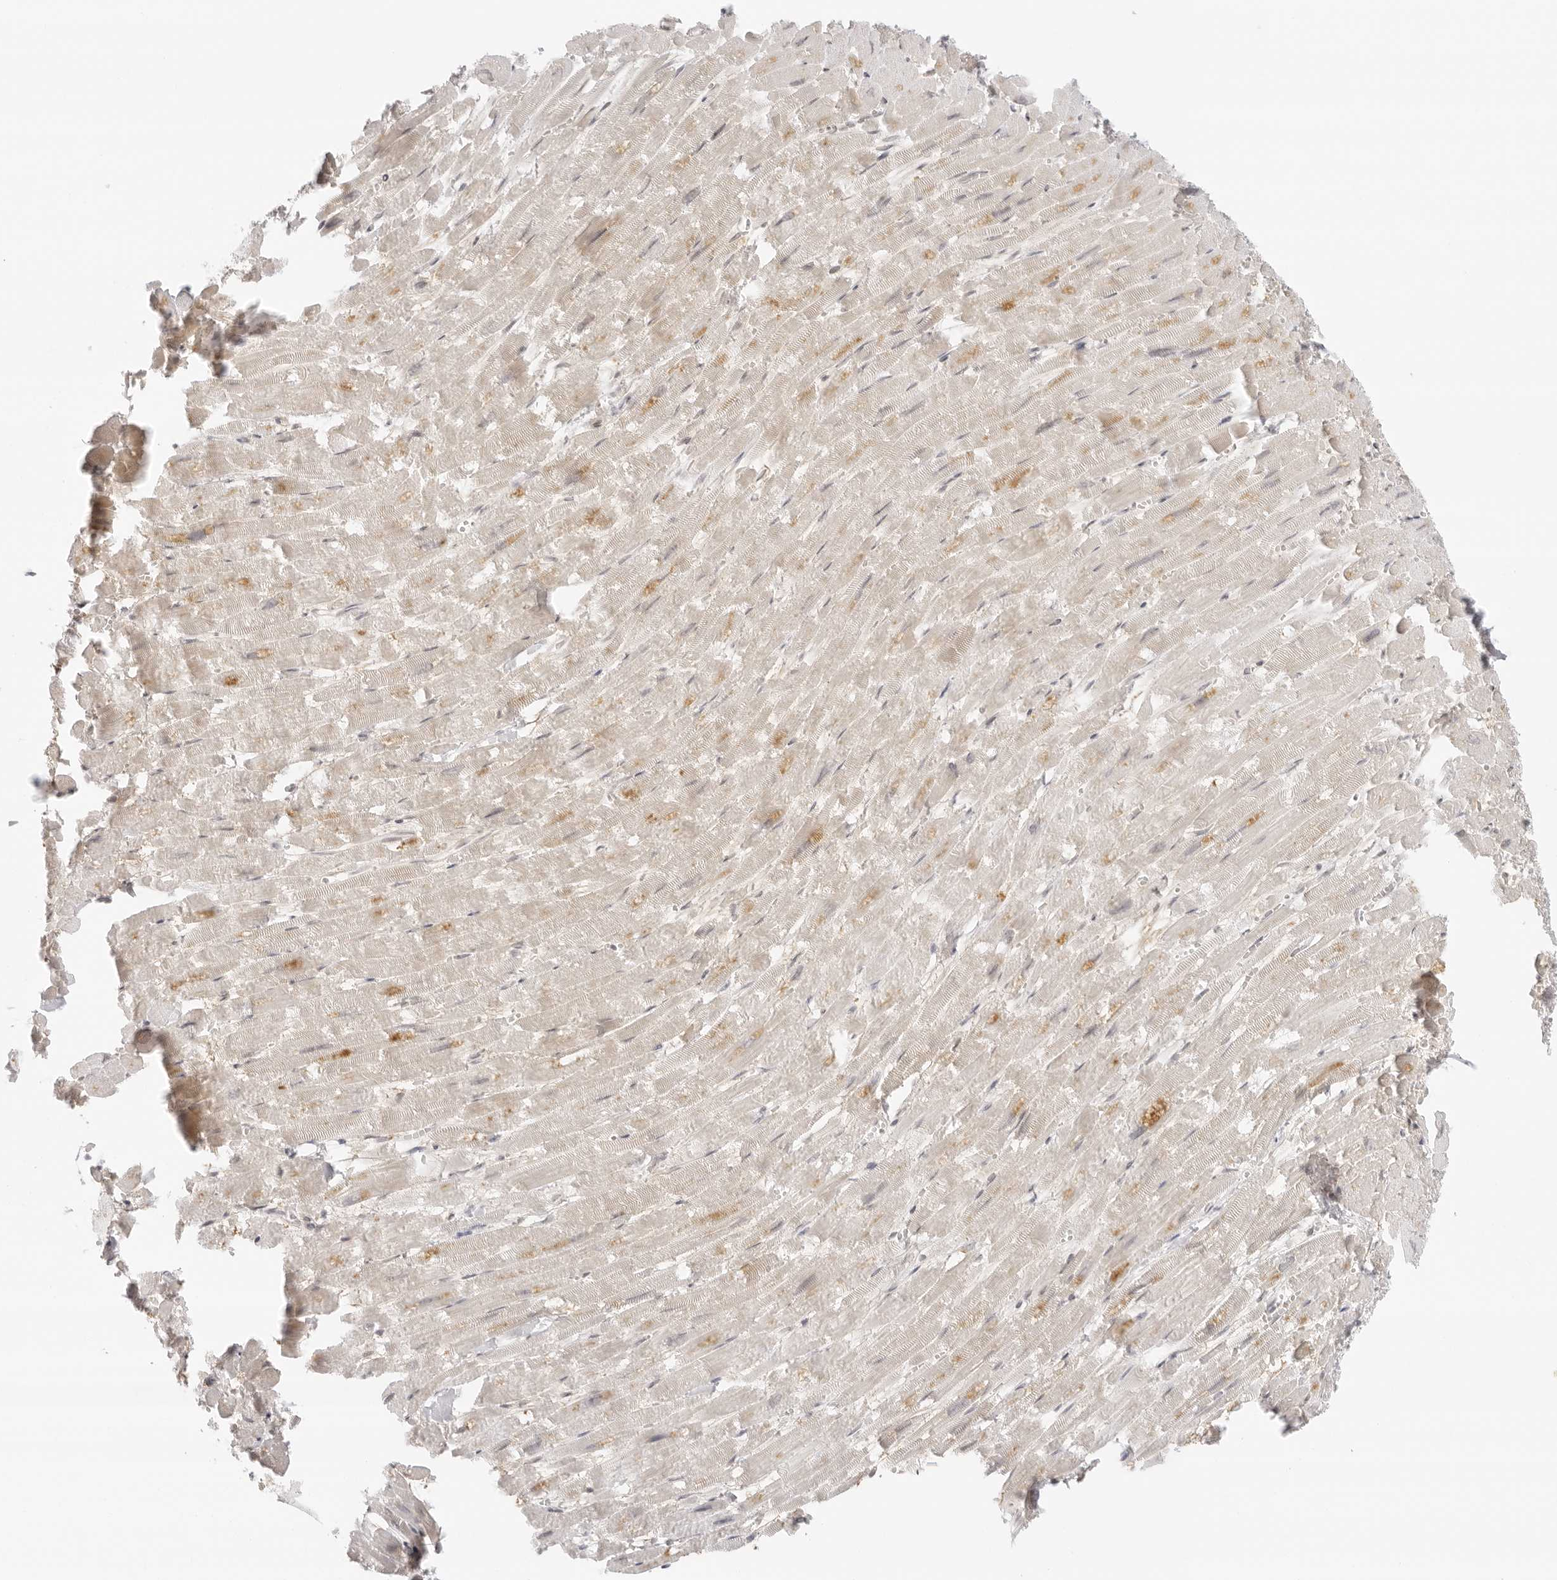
{"staining": {"intensity": "weak", "quantity": "<25%", "location": "cytoplasmic/membranous,nuclear"}, "tissue": "heart muscle", "cell_type": "Cardiomyocytes", "image_type": "normal", "snomed": [{"axis": "morphology", "description": "Normal tissue, NOS"}, {"axis": "topography", "description": "Heart"}], "caption": "High power microscopy micrograph of an immunohistochemistry micrograph of unremarkable heart muscle, revealing no significant staining in cardiomyocytes.", "gene": "MED18", "patient": {"sex": "male", "age": 54}}